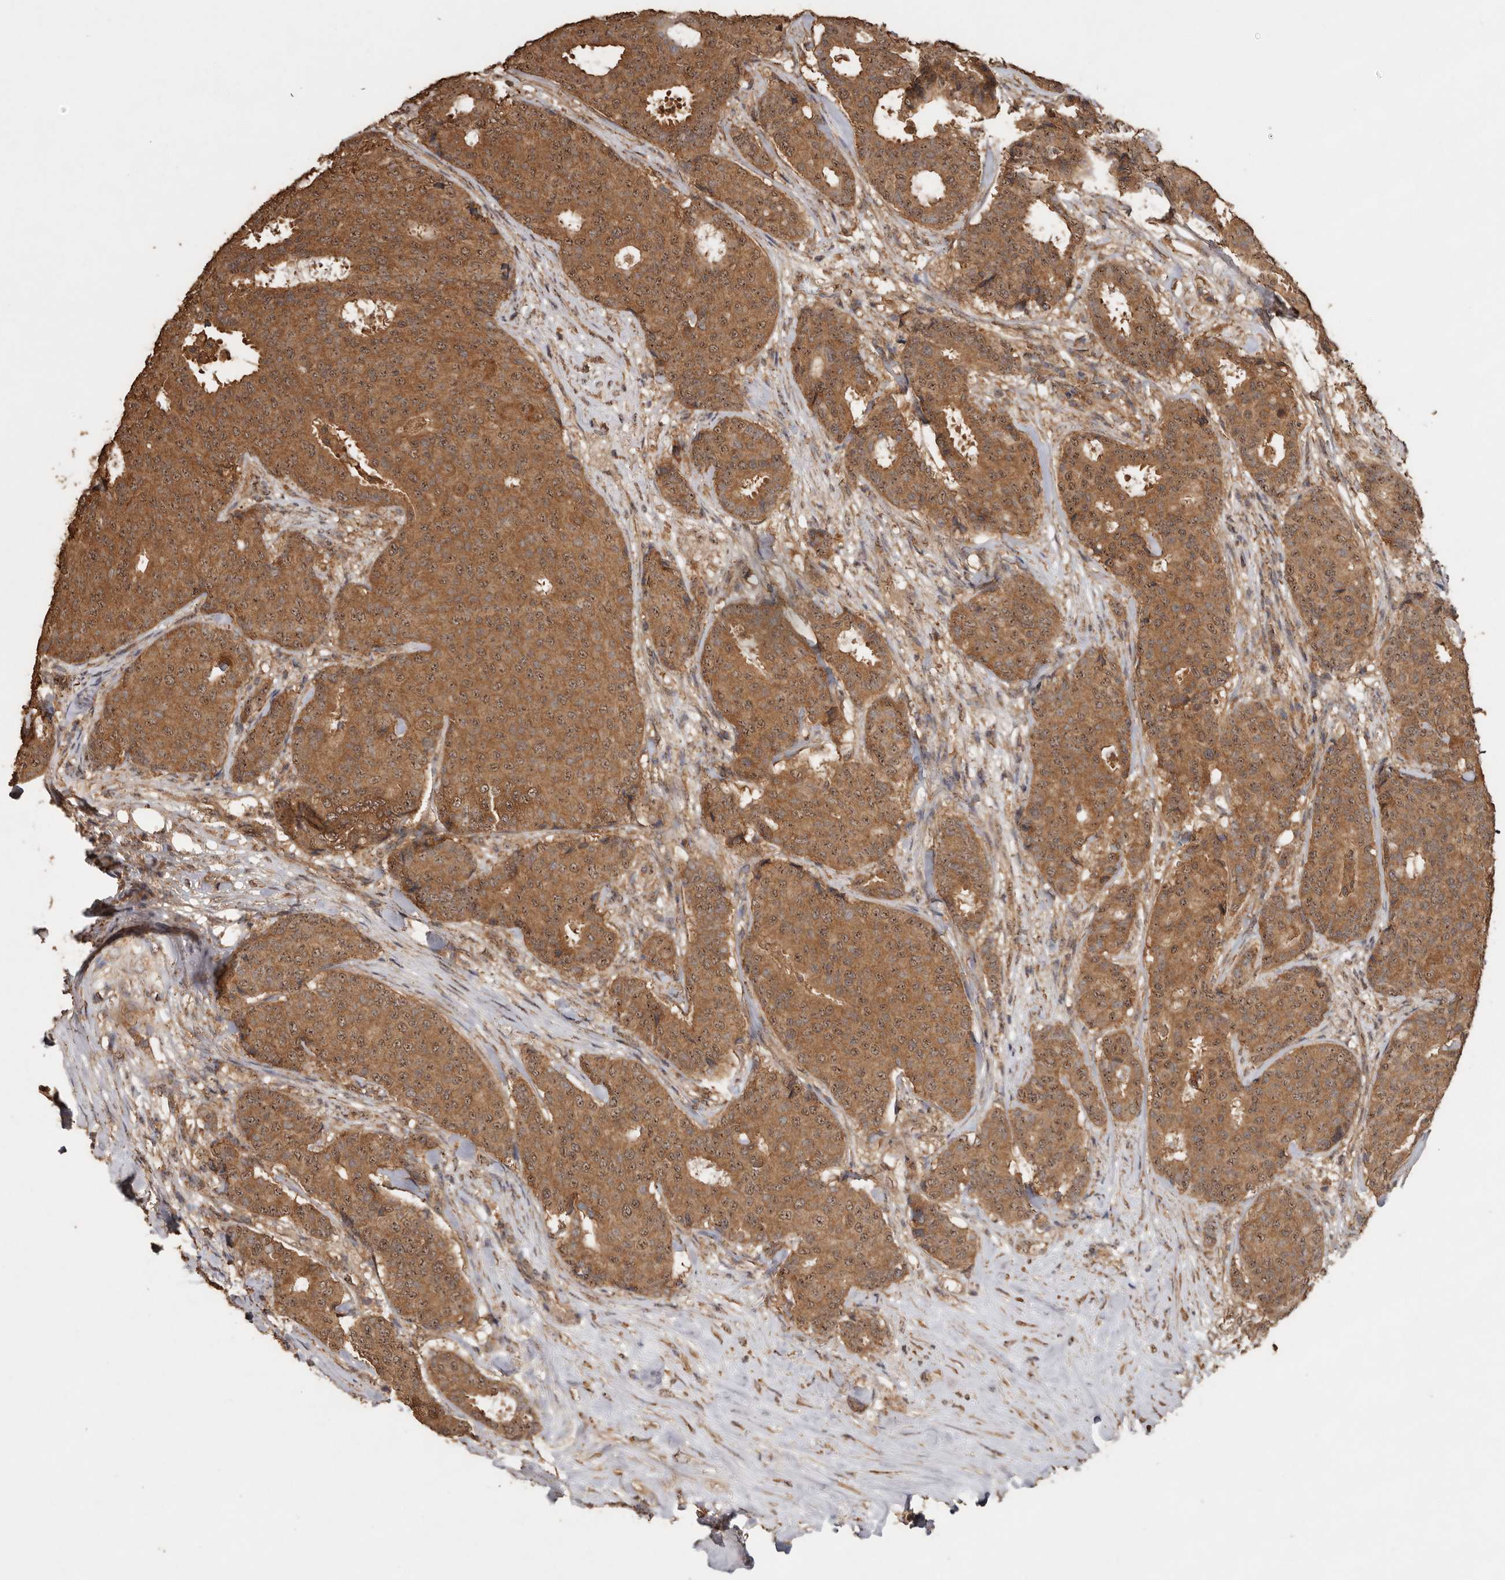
{"staining": {"intensity": "moderate", "quantity": ">75%", "location": "cytoplasmic/membranous,nuclear"}, "tissue": "breast cancer", "cell_type": "Tumor cells", "image_type": "cancer", "snomed": [{"axis": "morphology", "description": "Duct carcinoma"}, {"axis": "topography", "description": "Breast"}], "caption": "The histopathology image demonstrates immunohistochemical staining of infiltrating ductal carcinoma (breast). There is moderate cytoplasmic/membranous and nuclear expression is seen in about >75% of tumor cells. (brown staining indicates protein expression, while blue staining denotes nuclei).", "gene": "RWDD1", "patient": {"sex": "female", "age": 75}}